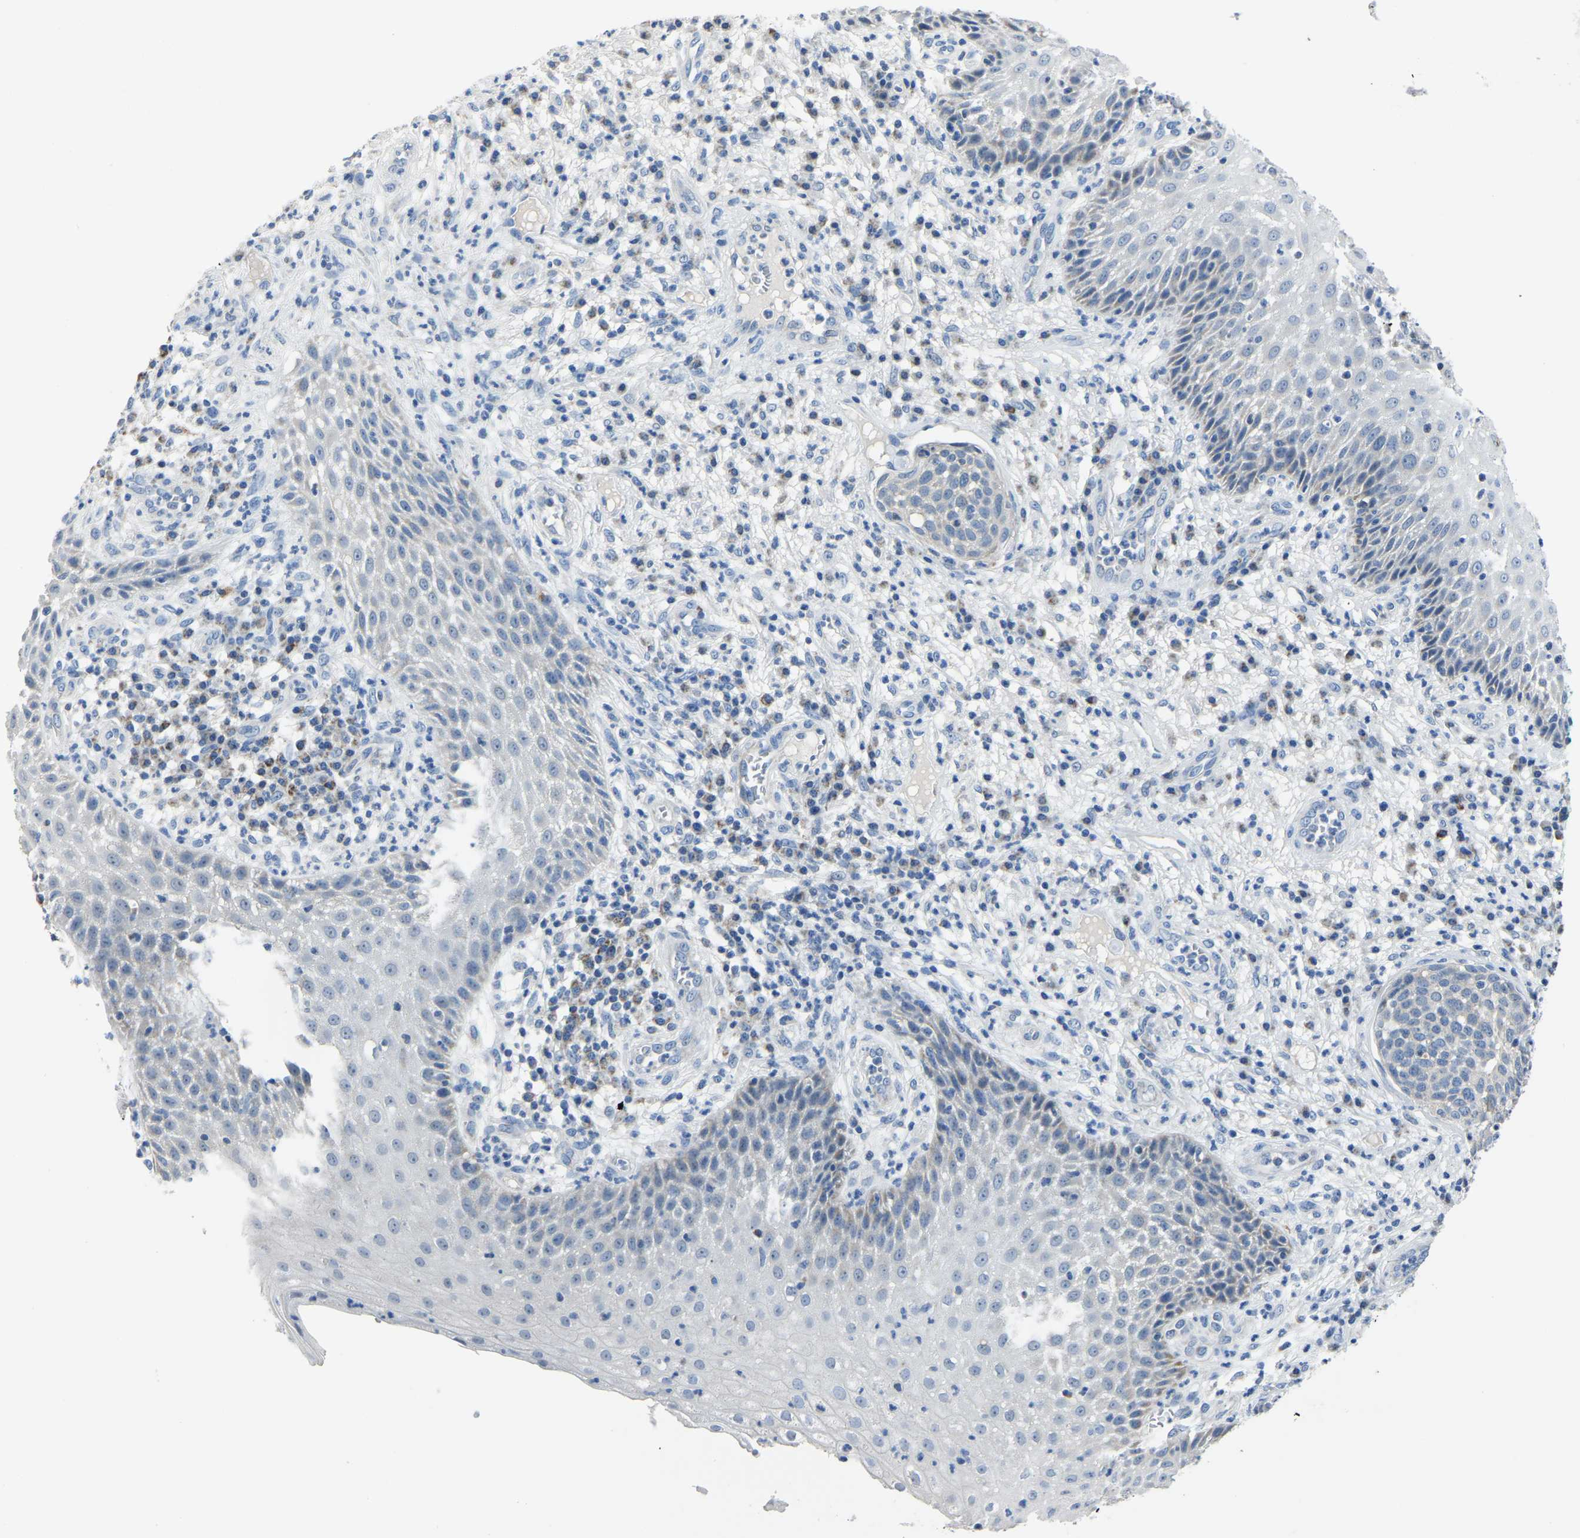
{"staining": {"intensity": "negative", "quantity": "none", "location": "none"}, "tissue": "cervical cancer", "cell_type": "Tumor cells", "image_type": "cancer", "snomed": [{"axis": "morphology", "description": "Squamous cell carcinoma, NOS"}, {"axis": "topography", "description": "Cervix"}], "caption": "IHC histopathology image of neoplastic tissue: human cervical cancer (squamous cell carcinoma) stained with DAB reveals no significant protein staining in tumor cells.", "gene": "ETFA", "patient": {"sex": "female", "age": 34}}